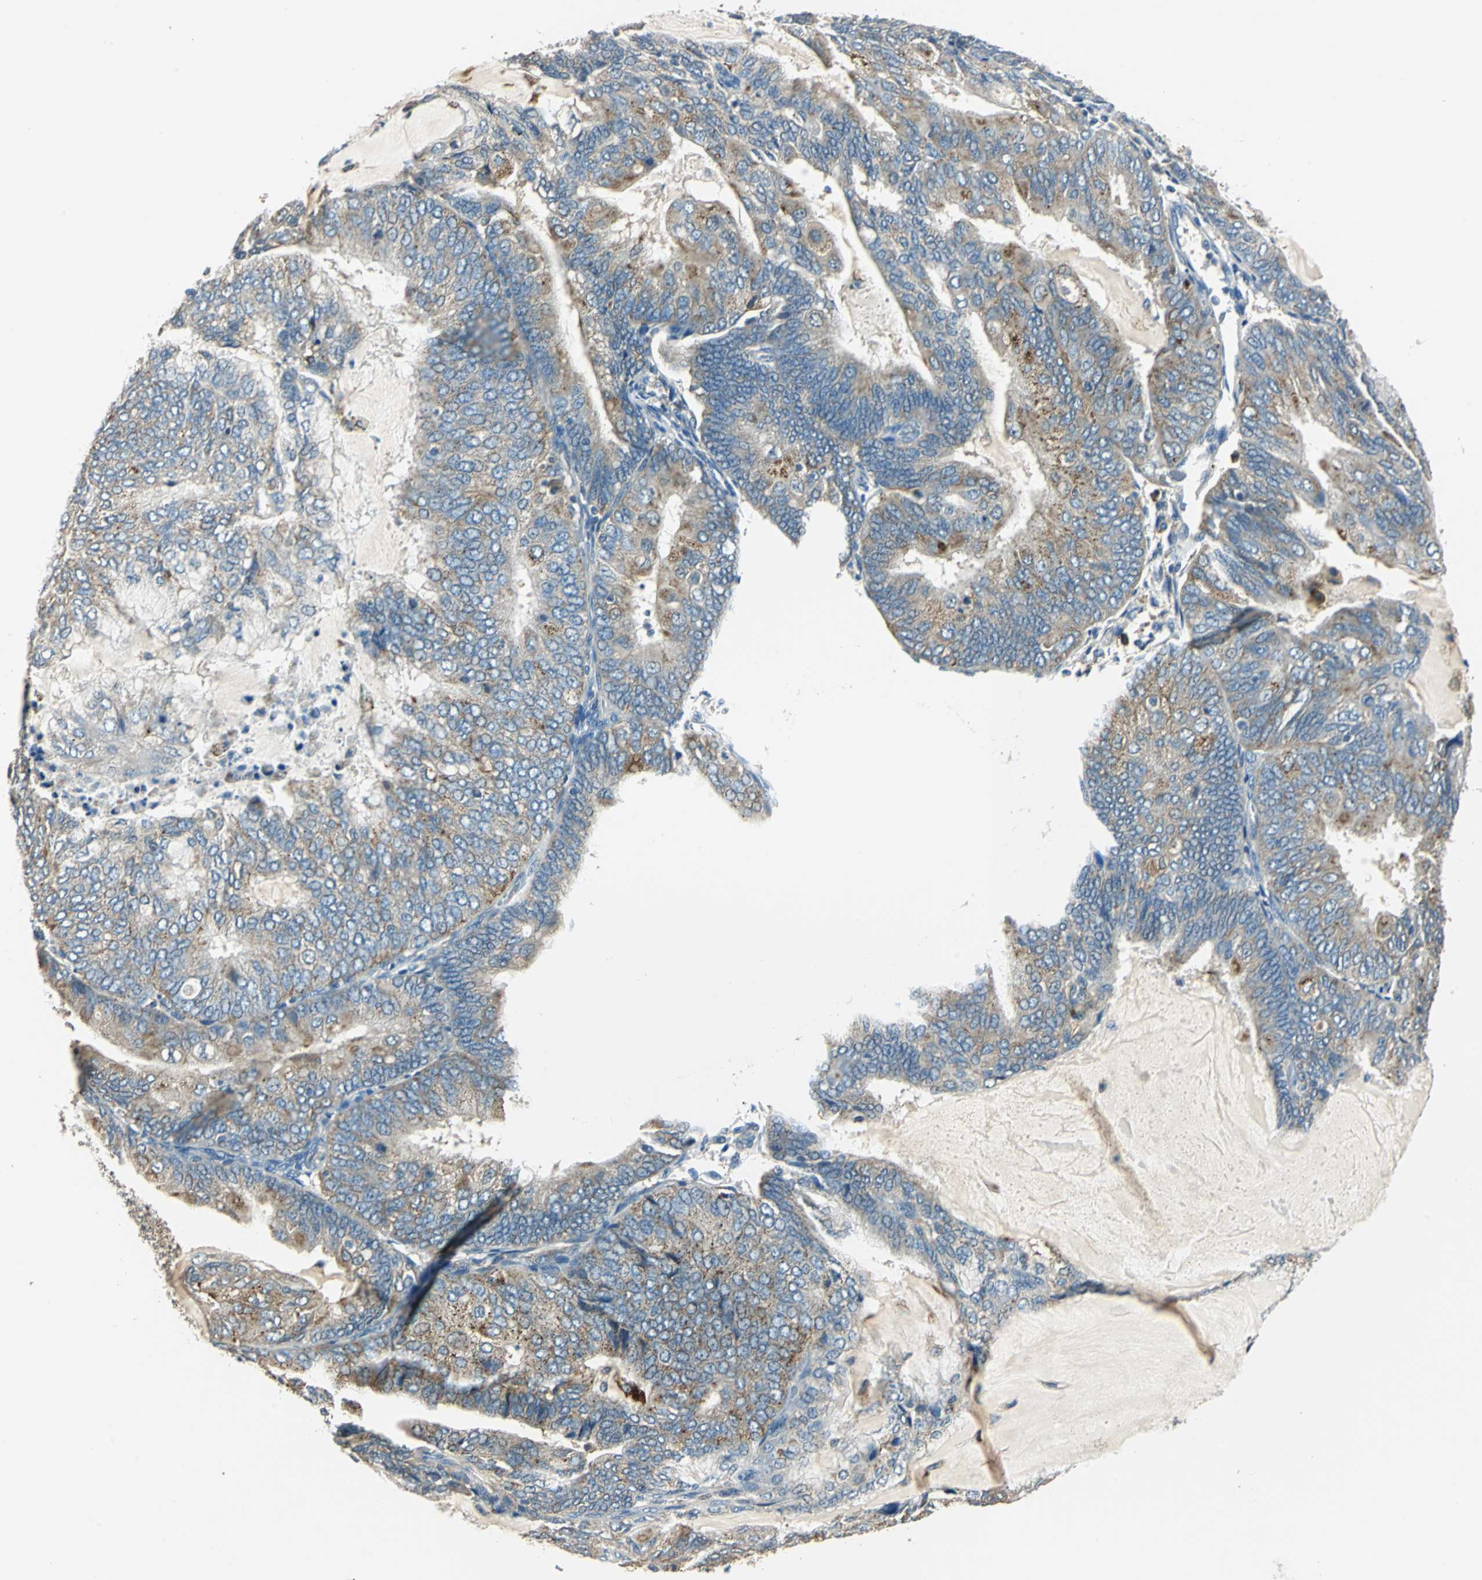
{"staining": {"intensity": "weak", "quantity": "25%-75%", "location": "cytoplasmic/membranous"}, "tissue": "endometrial cancer", "cell_type": "Tumor cells", "image_type": "cancer", "snomed": [{"axis": "morphology", "description": "Adenocarcinoma, NOS"}, {"axis": "topography", "description": "Endometrium"}], "caption": "Immunohistochemistry image of neoplastic tissue: endometrial cancer stained using immunohistochemistry (IHC) reveals low levels of weak protein expression localized specifically in the cytoplasmic/membranous of tumor cells, appearing as a cytoplasmic/membranous brown color.", "gene": "NIT1", "patient": {"sex": "female", "age": 81}}